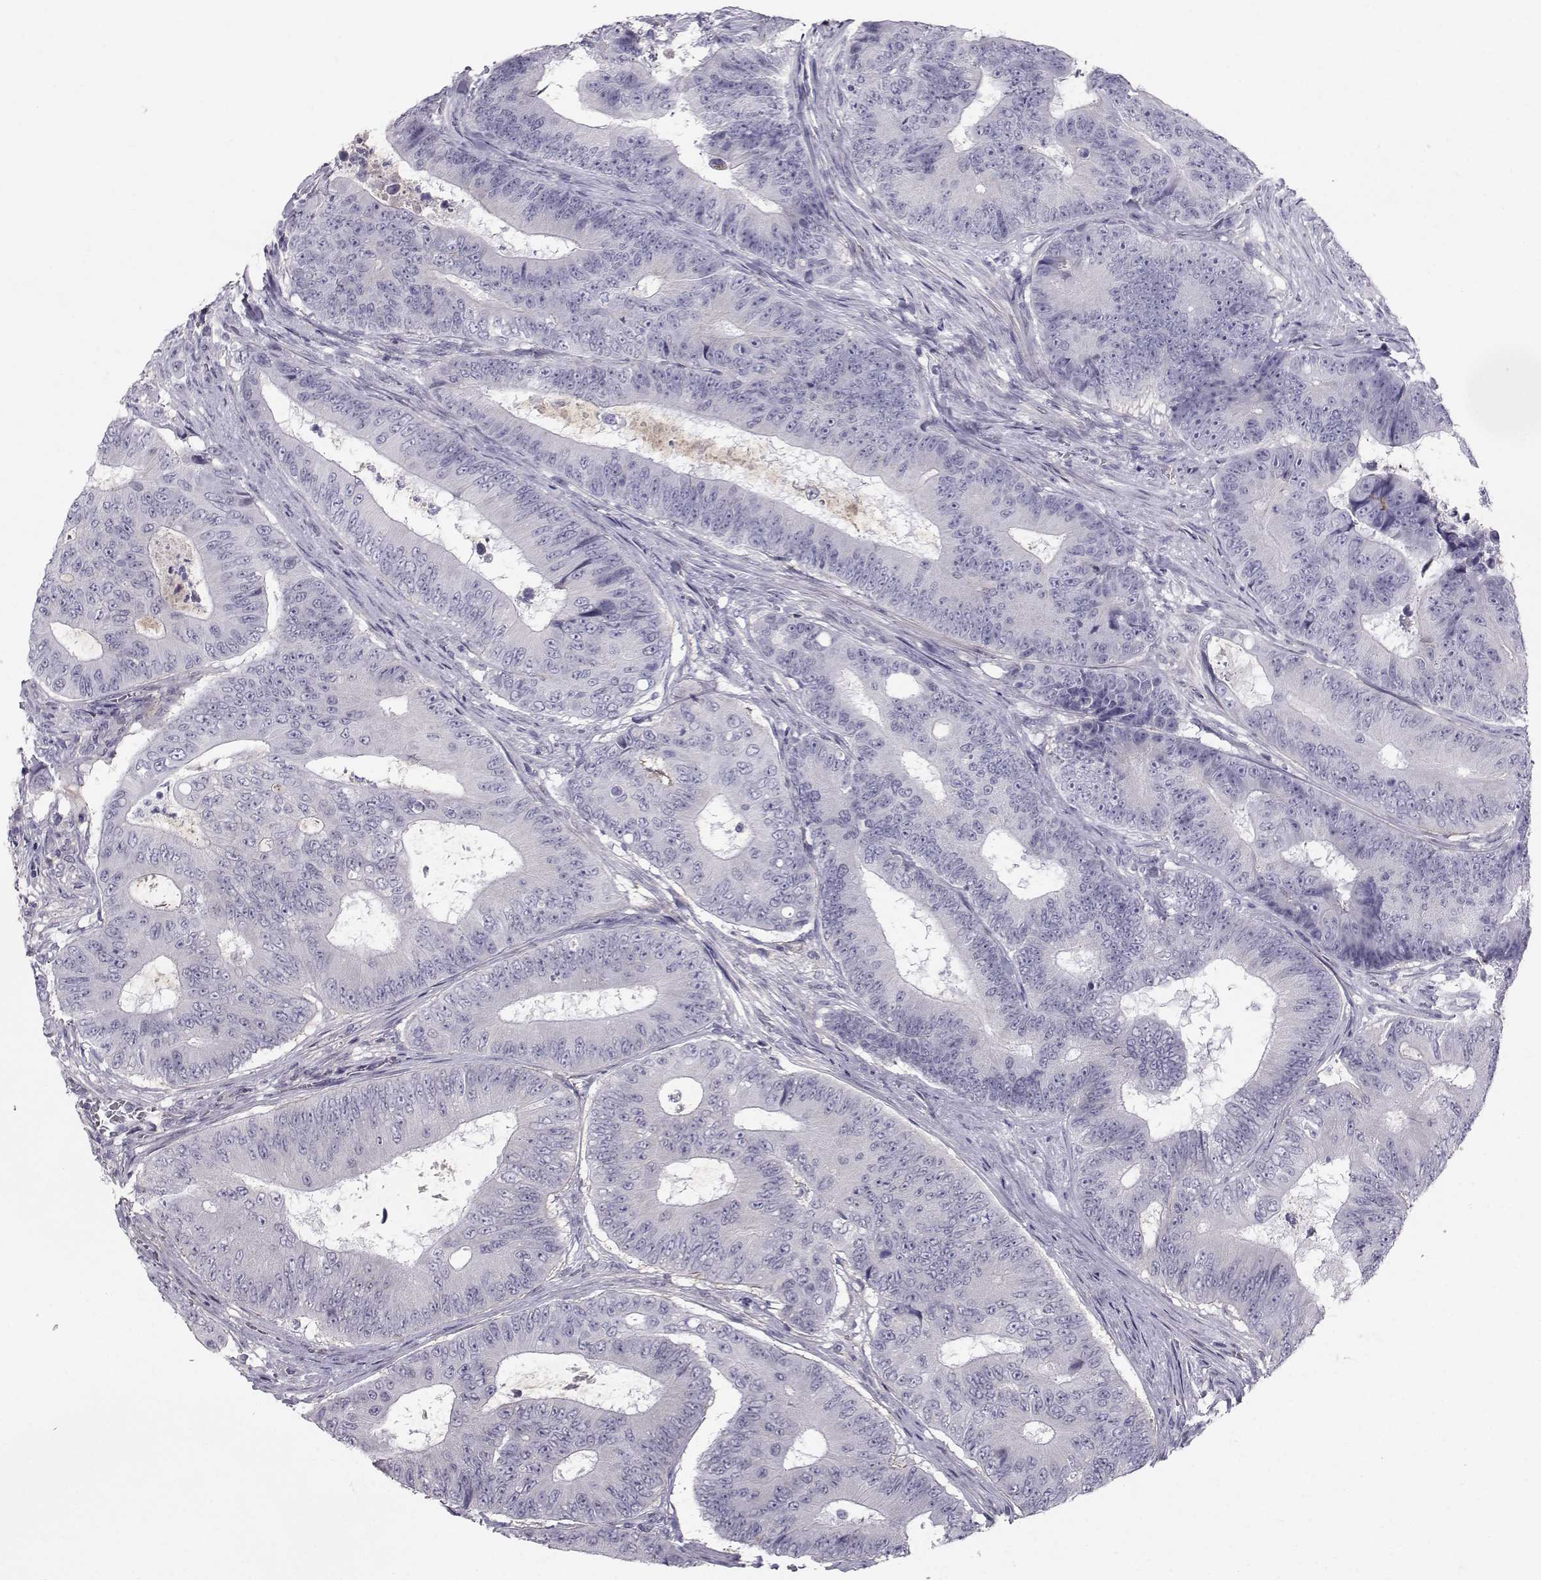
{"staining": {"intensity": "negative", "quantity": "none", "location": "none"}, "tissue": "colorectal cancer", "cell_type": "Tumor cells", "image_type": "cancer", "snomed": [{"axis": "morphology", "description": "Adenocarcinoma, NOS"}, {"axis": "topography", "description": "Colon"}], "caption": "A photomicrograph of human colorectal adenocarcinoma is negative for staining in tumor cells.", "gene": "SPDYE4", "patient": {"sex": "female", "age": 48}}